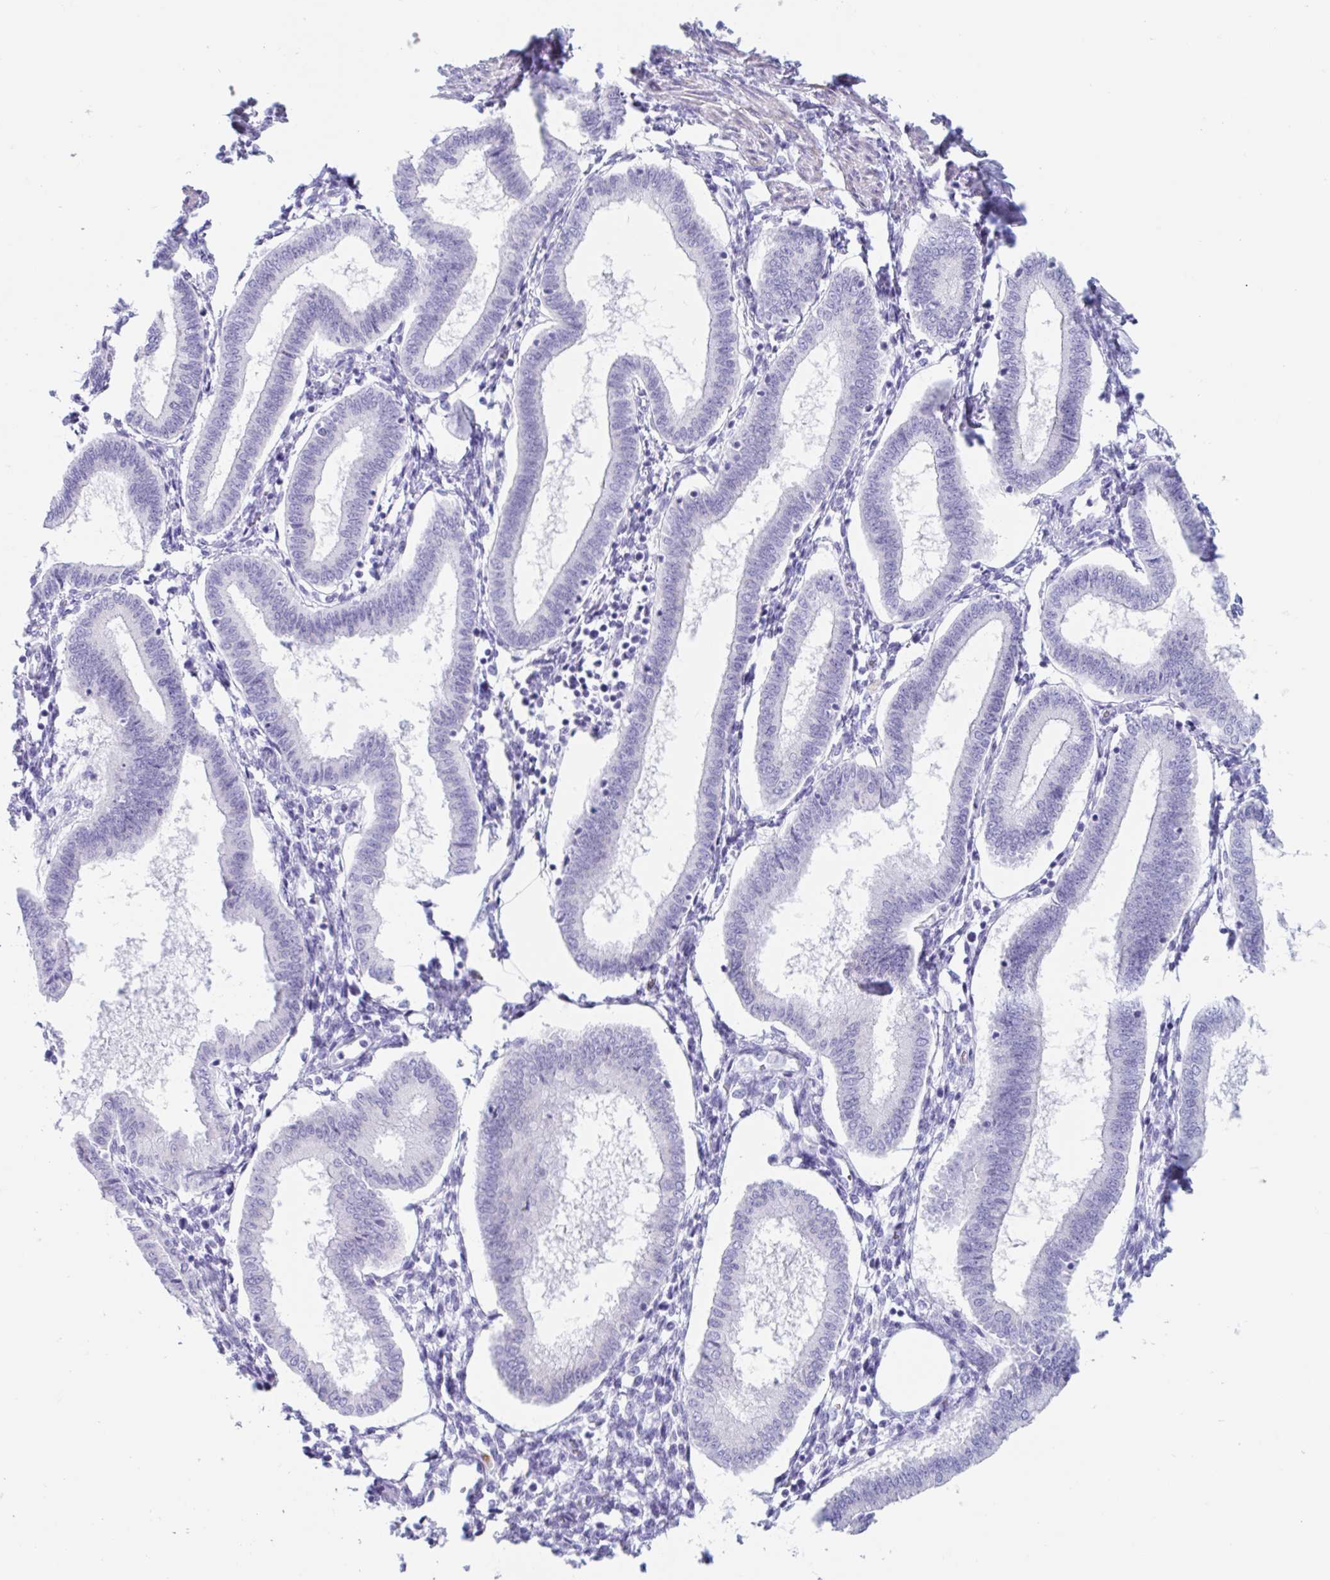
{"staining": {"intensity": "negative", "quantity": "none", "location": "none"}, "tissue": "endometrium", "cell_type": "Cells in endometrial stroma", "image_type": "normal", "snomed": [{"axis": "morphology", "description": "Normal tissue, NOS"}, {"axis": "topography", "description": "Endometrium"}], "caption": "This photomicrograph is of normal endometrium stained with immunohistochemistry to label a protein in brown with the nuclei are counter-stained blue. There is no positivity in cells in endometrial stroma.", "gene": "CPTP", "patient": {"sex": "female", "age": 24}}